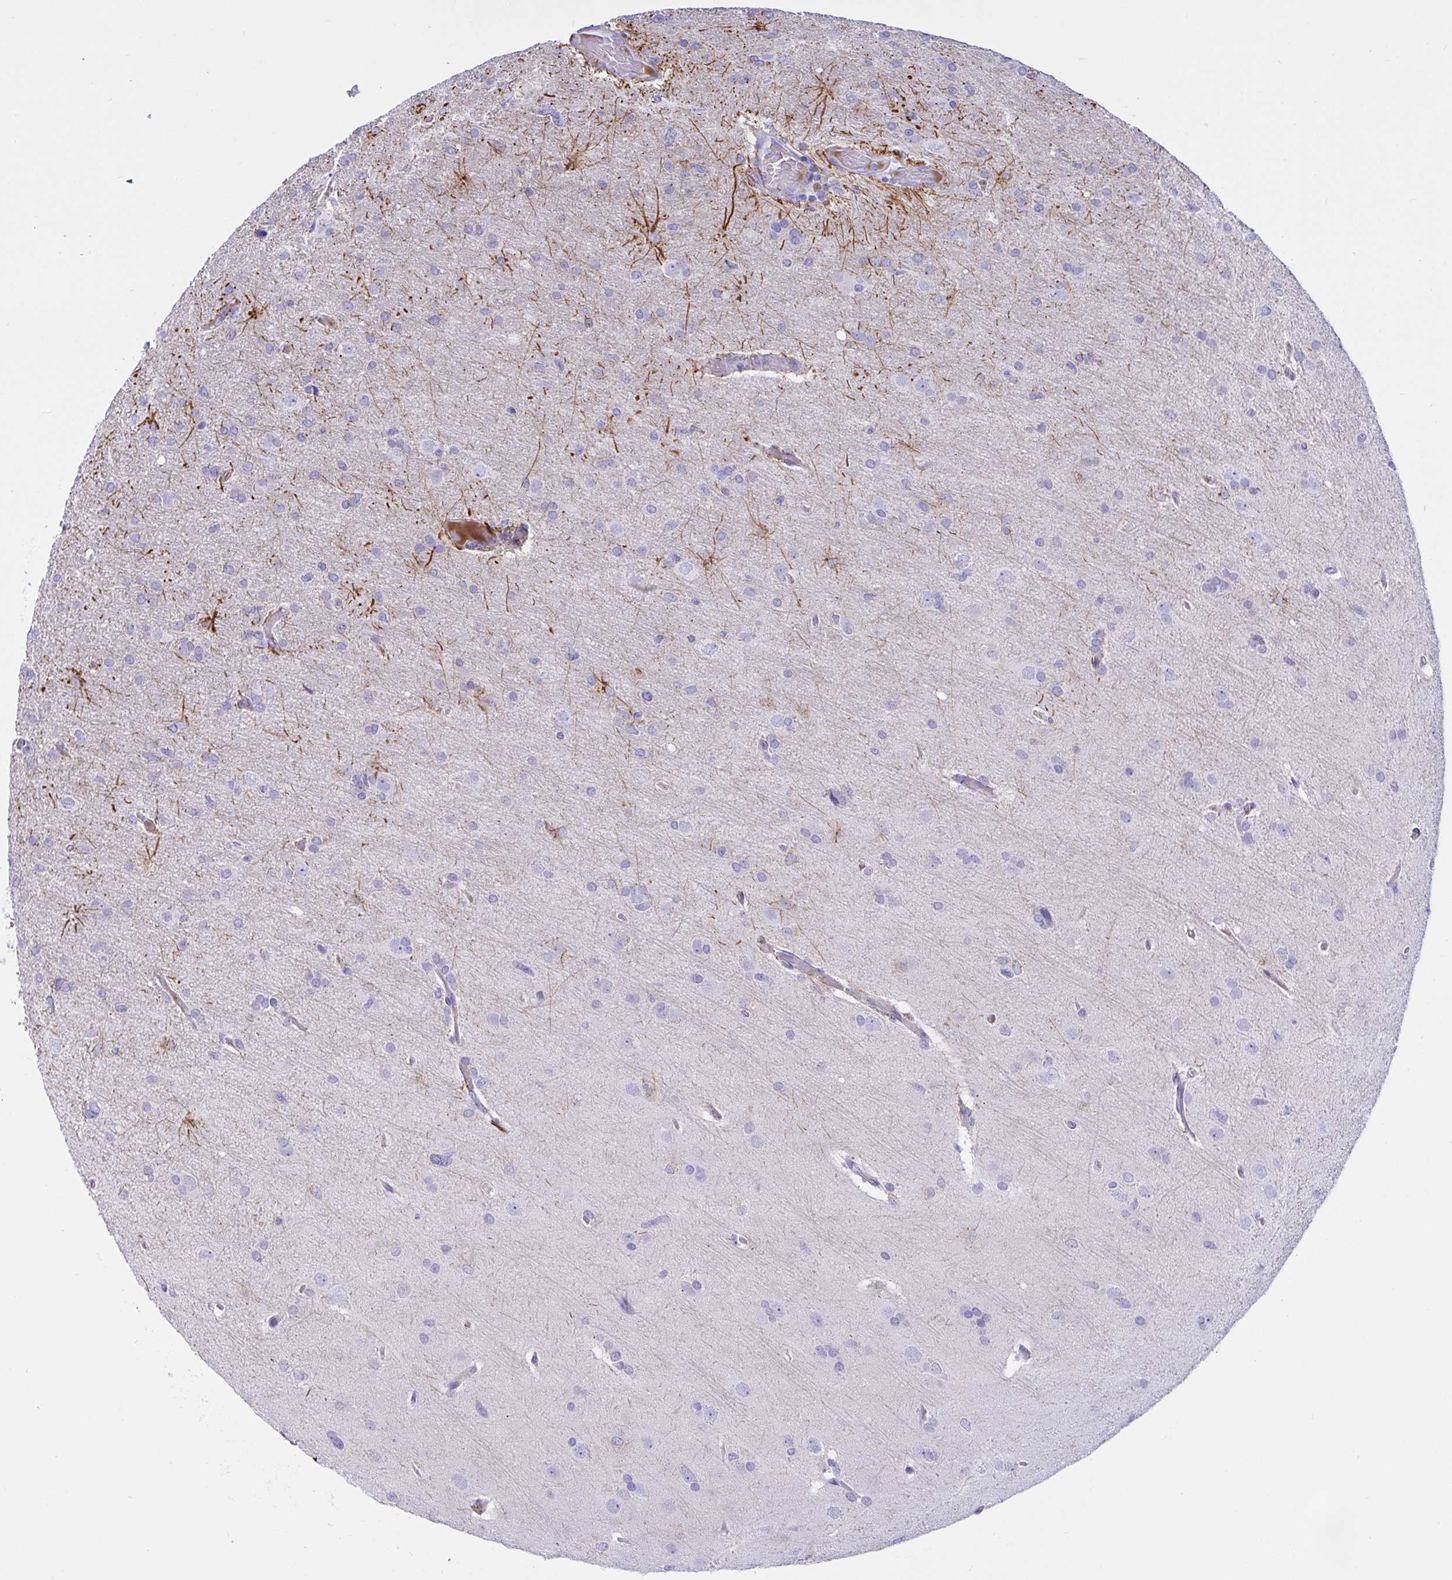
{"staining": {"intensity": "negative", "quantity": "none", "location": "none"}, "tissue": "glioma", "cell_type": "Tumor cells", "image_type": "cancer", "snomed": [{"axis": "morphology", "description": "Glioma, malignant, High grade"}, {"axis": "topography", "description": "Brain"}], "caption": "This is an immunohistochemistry (IHC) image of glioma. There is no staining in tumor cells.", "gene": "OXLD1", "patient": {"sex": "male", "age": 53}}